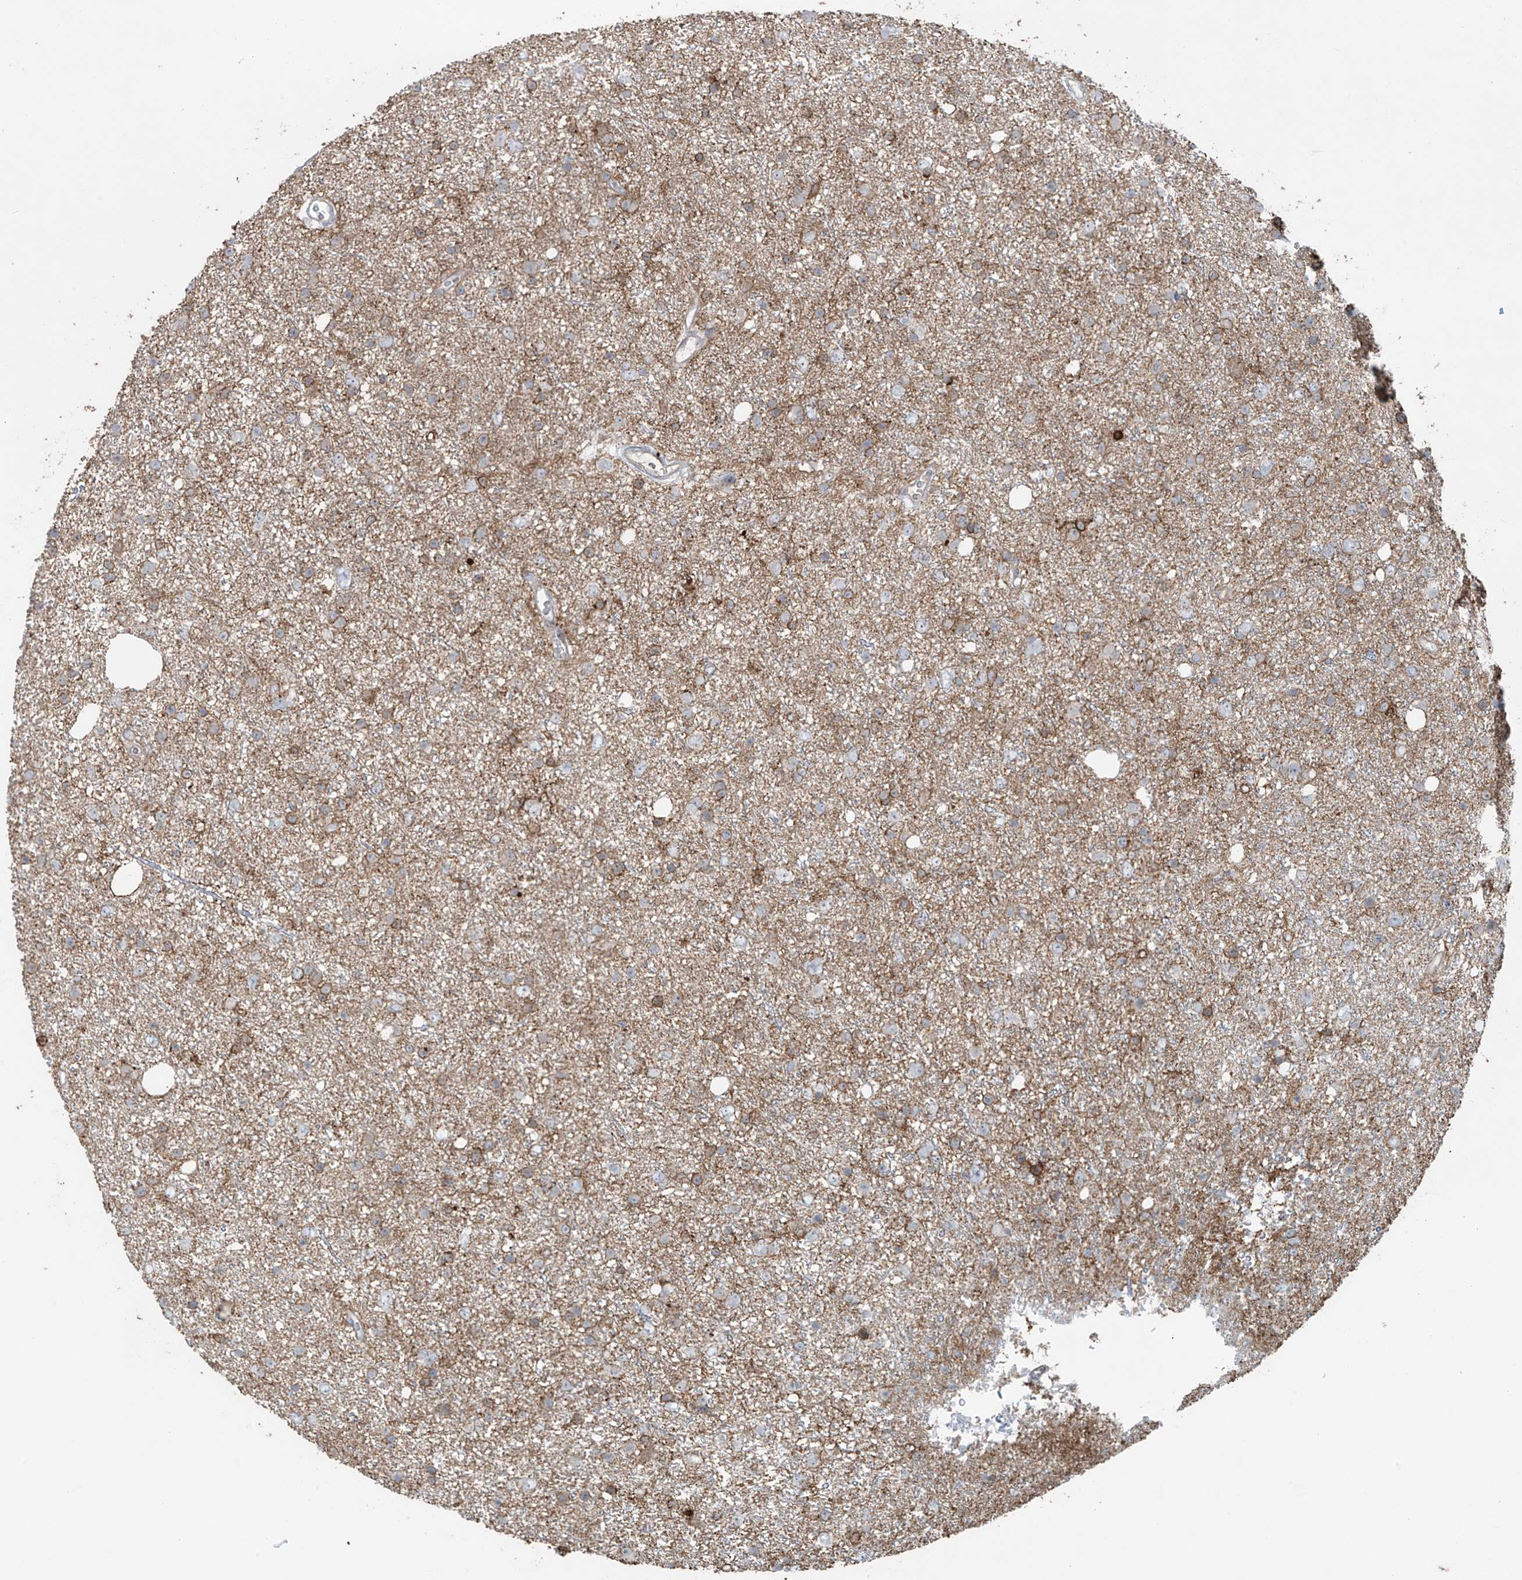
{"staining": {"intensity": "negative", "quantity": "none", "location": "none"}, "tissue": "glioma", "cell_type": "Tumor cells", "image_type": "cancer", "snomed": [{"axis": "morphology", "description": "Glioma, malignant, Low grade"}, {"axis": "topography", "description": "Cerebral cortex"}], "caption": "Human malignant low-grade glioma stained for a protein using IHC shows no expression in tumor cells.", "gene": "RASGEF1A", "patient": {"sex": "female", "age": 39}}